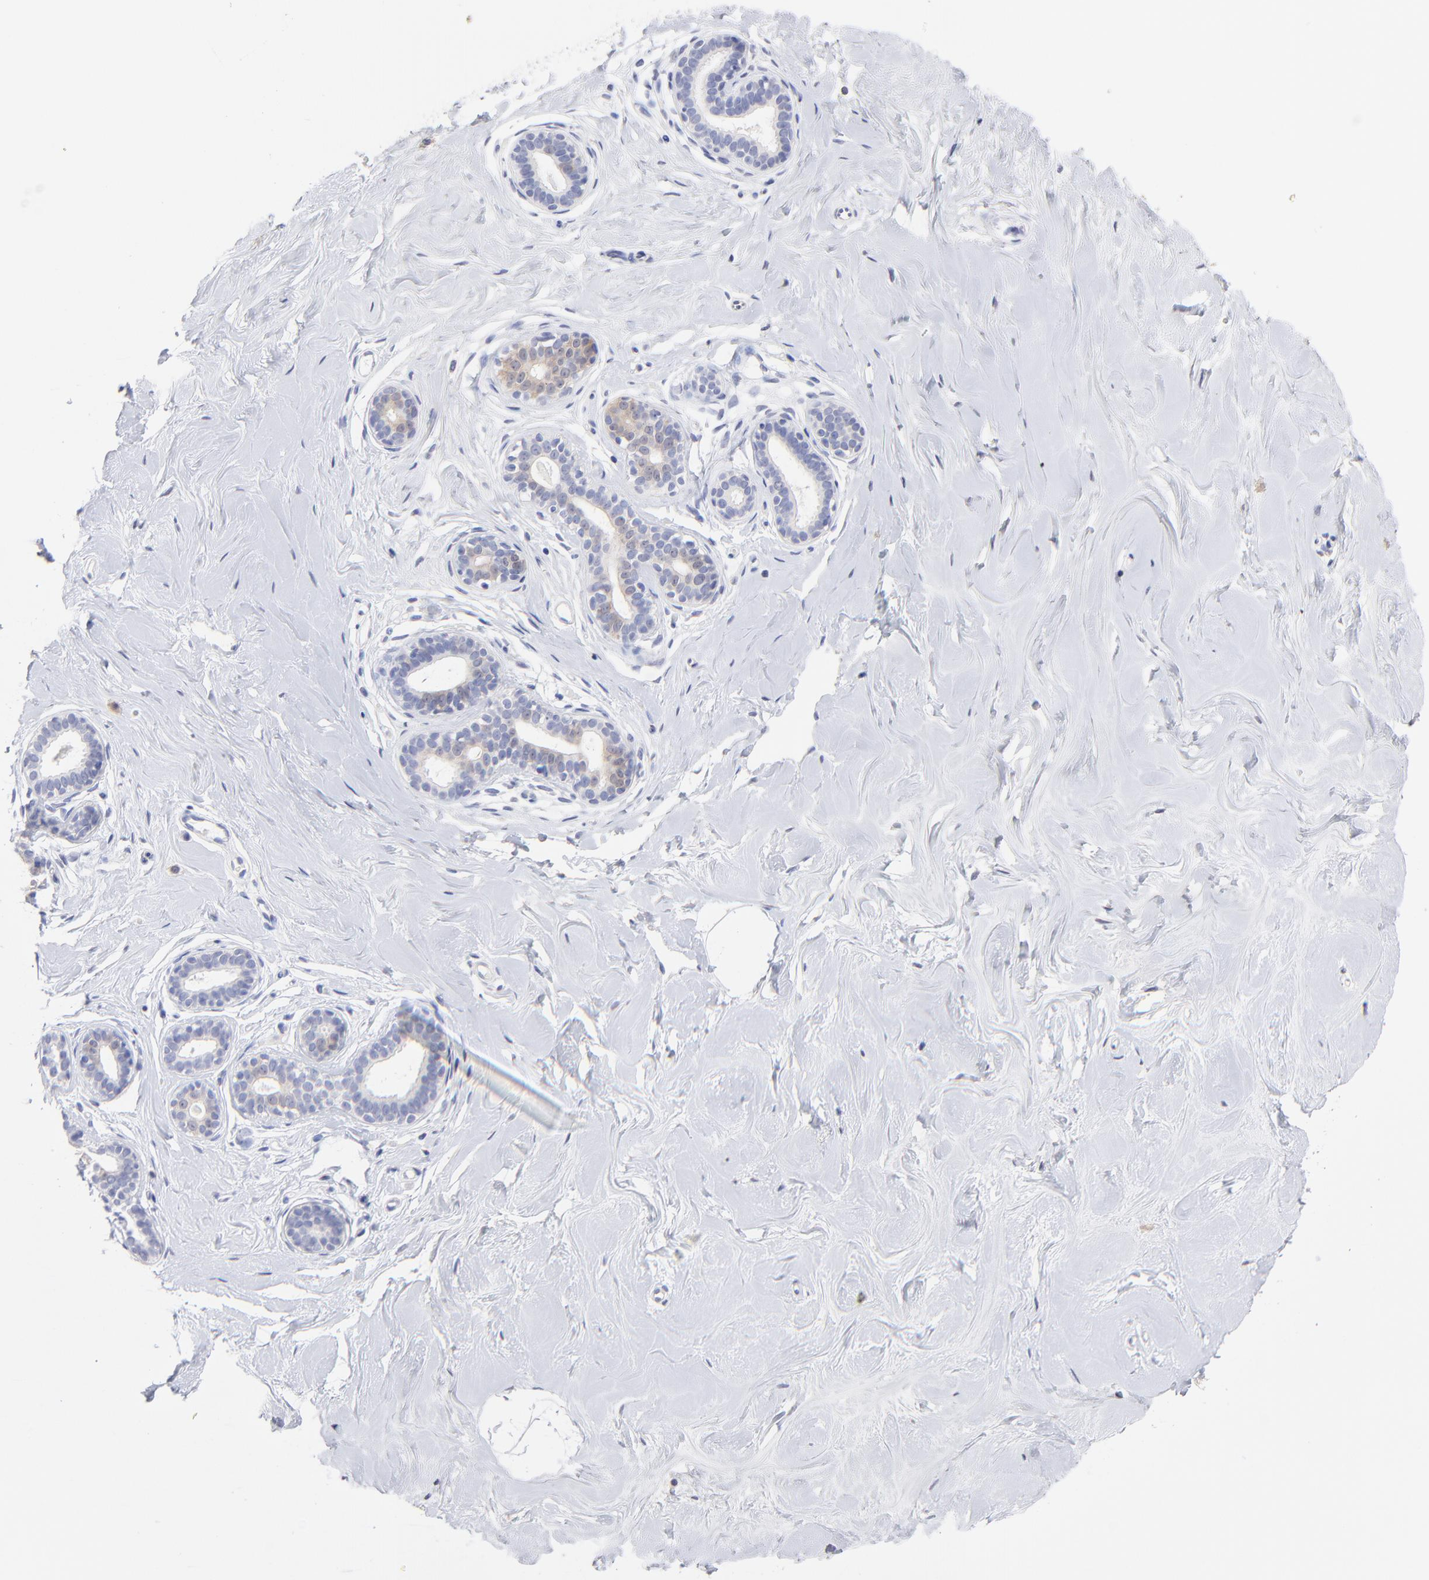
{"staining": {"intensity": "negative", "quantity": "none", "location": "none"}, "tissue": "breast", "cell_type": "Adipocytes", "image_type": "normal", "snomed": [{"axis": "morphology", "description": "Normal tissue, NOS"}, {"axis": "topography", "description": "Breast"}], "caption": "Immunohistochemistry (IHC) image of unremarkable breast stained for a protein (brown), which demonstrates no positivity in adipocytes. (IHC, brightfield microscopy, high magnification).", "gene": "CFAP57", "patient": {"sex": "female", "age": 23}}